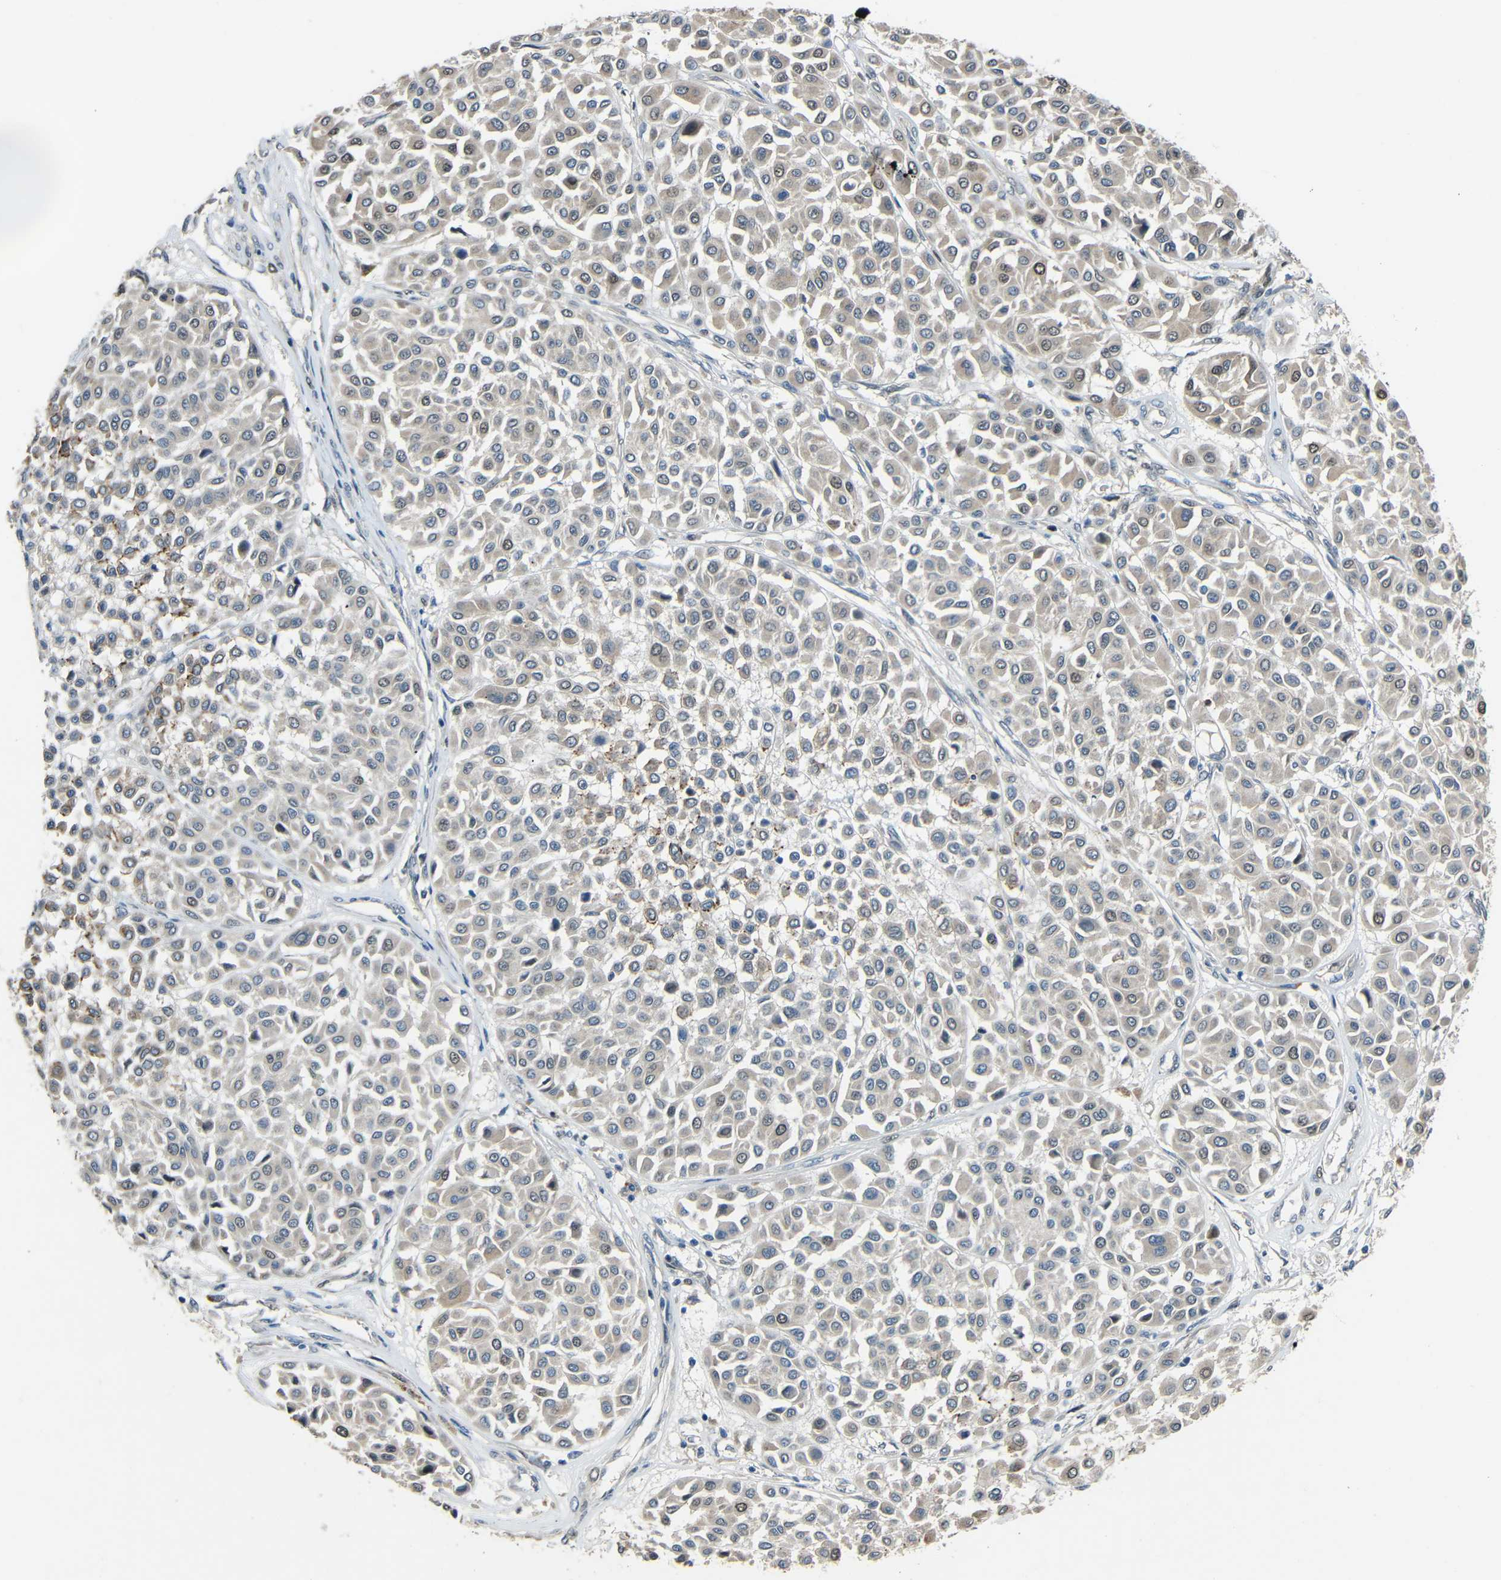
{"staining": {"intensity": "weak", "quantity": "<25%", "location": "cytoplasmic/membranous"}, "tissue": "melanoma", "cell_type": "Tumor cells", "image_type": "cancer", "snomed": [{"axis": "morphology", "description": "Malignant melanoma, Metastatic site"}, {"axis": "topography", "description": "Soft tissue"}], "caption": "Malignant melanoma (metastatic site) was stained to show a protein in brown. There is no significant staining in tumor cells. The staining was performed using DAB to visualize the protein expression in brown, while the nuclei were stained in blue with hematoxylin (Magnification: 20x).", "gene": "STBD1", "patient": {"sex": "male", "age": 41}}